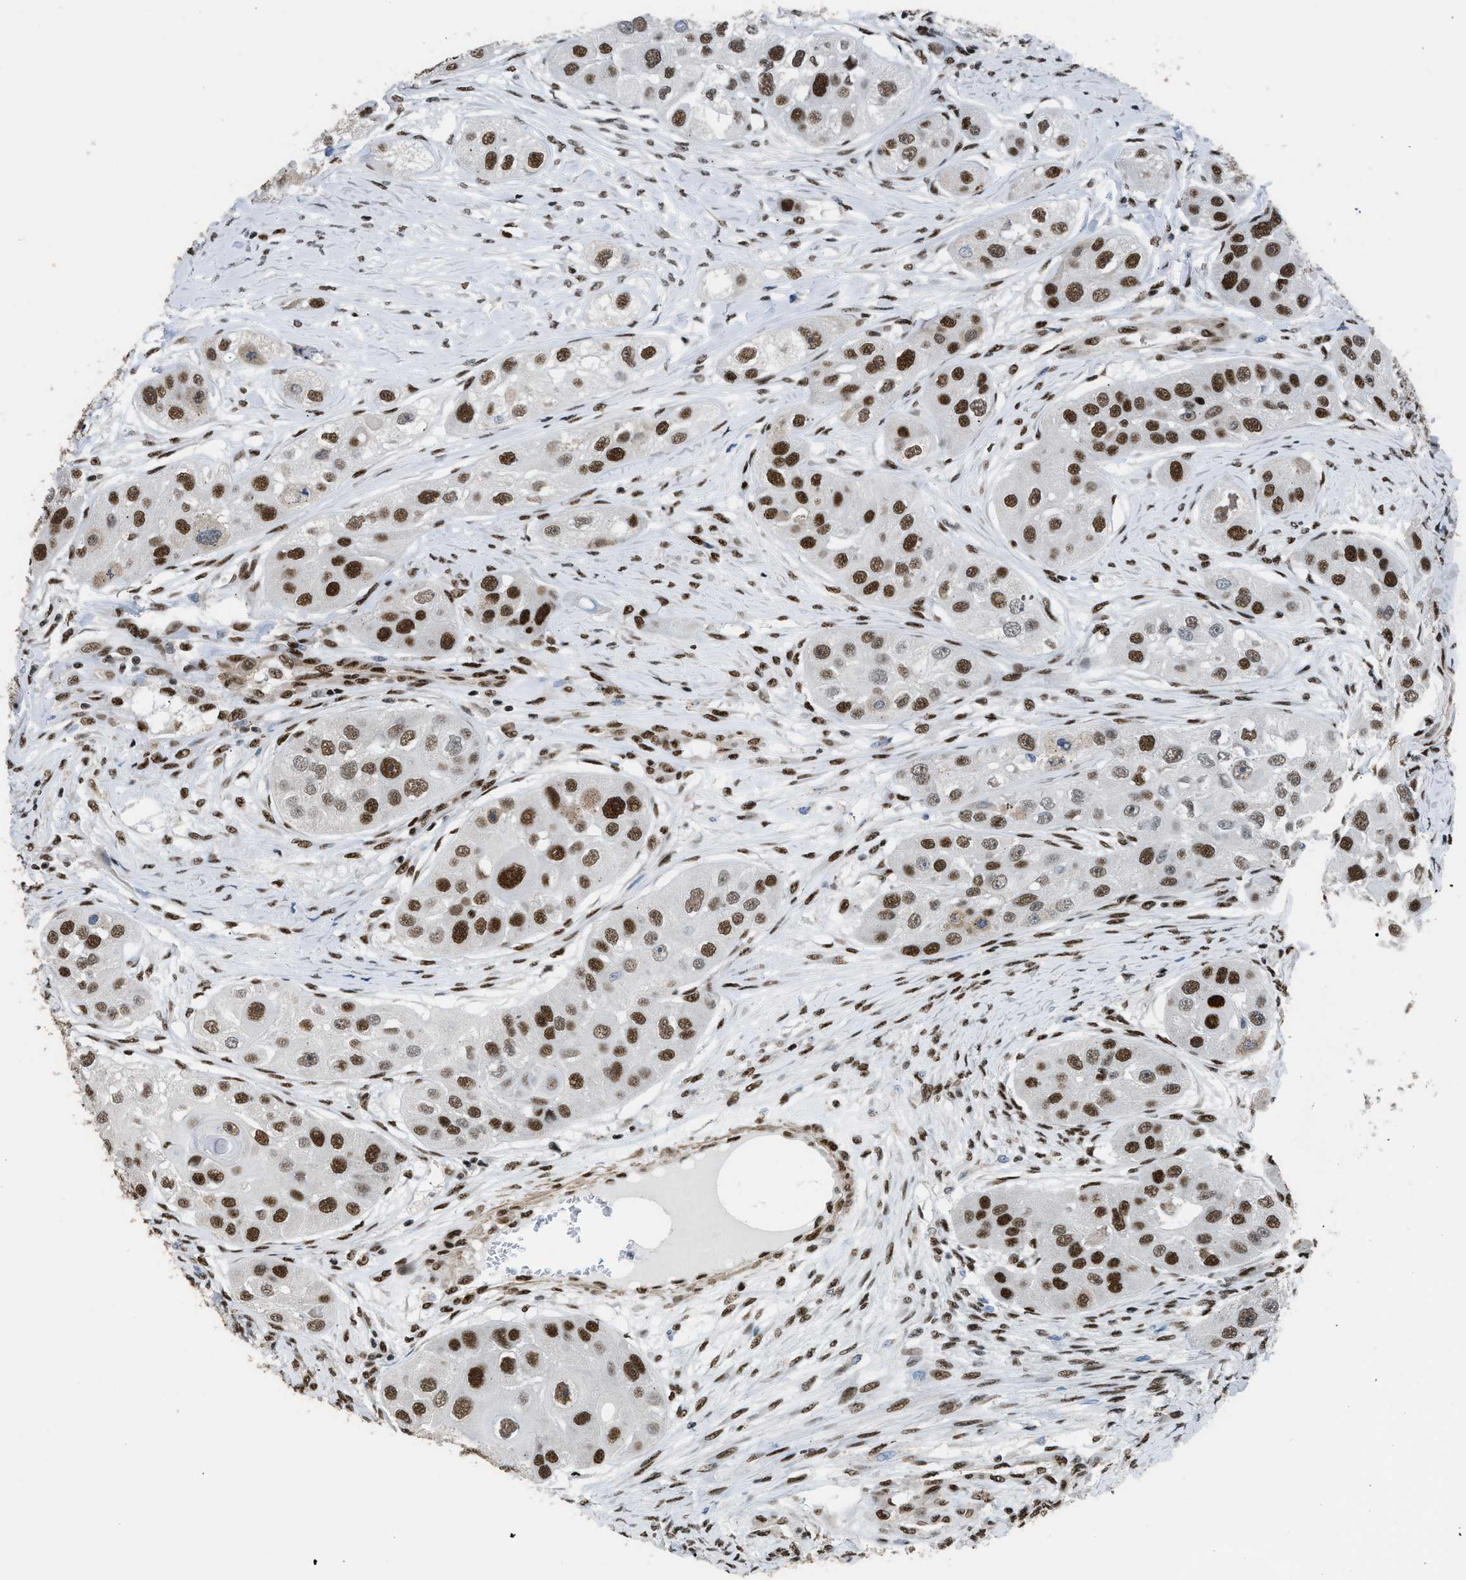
{"staining": {"intensity": "strong", "quantity": ">75%", "location": "nuclear"}, "tissue": "head and neck cancer", "cell_type": "Tumor cells", "image_type": "cancer", "snomed": [{"axis": "morphology", "description": "Normal tissue, NOS"}, {"axis": "morphology", "description": "Squamous cell carcinoma, NOS"}, {"axis": "topography", "description": "Skeletal muscle"}, {"axis": "topography", "description": "Head-Neck"}], "caption": "This photomicrograph displays squamous cell carcinoma (head and neck) stained with IHC to label a protein in brown. The nuclear of tumor cells show strong positivity for the protein. Nuclei are counter-stained blue.", "gene": "SCAF4", "patient": {"sex": "male", "age": 51}}